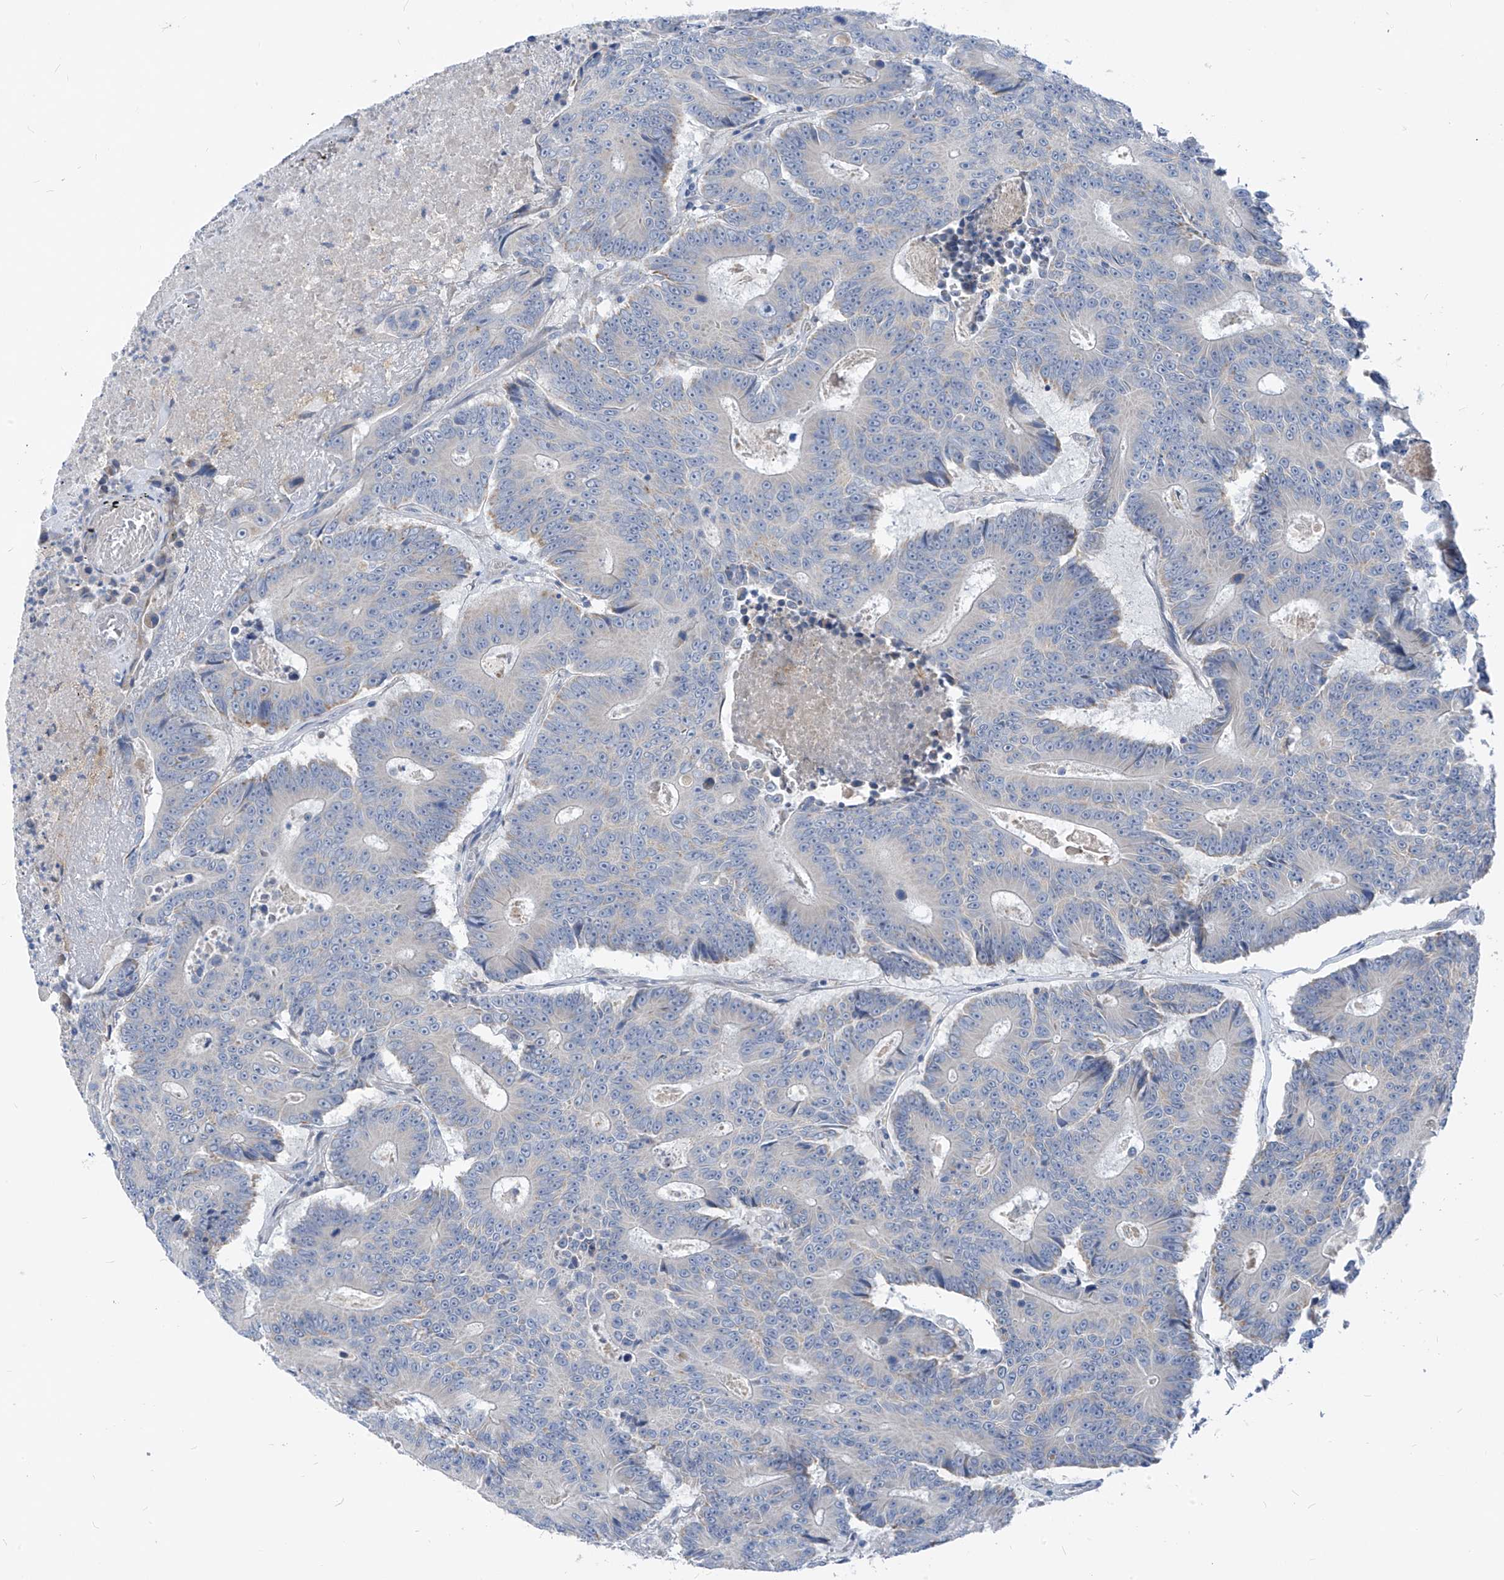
{"staining": {"intensity": "moderate", "quantity": "<25%", "location": "cytoplasmic/membranous"}, "tissue": "colorectal cancer", "cell_type": "Tumor cells", "image_type": "cancer", "snomed": [{"axis": "morphology", "description": "Adenocarcinoma, NOS"}, {"axis": "topography", "description": "Colon"}], "caption": "The immunohistochemical stain labels moderate cytoplasmic/membranous positivity in tumor cells of colorectal cancer tissue.", "gene": "LDAH", "patient": {"sex": "male", "age": 83}}